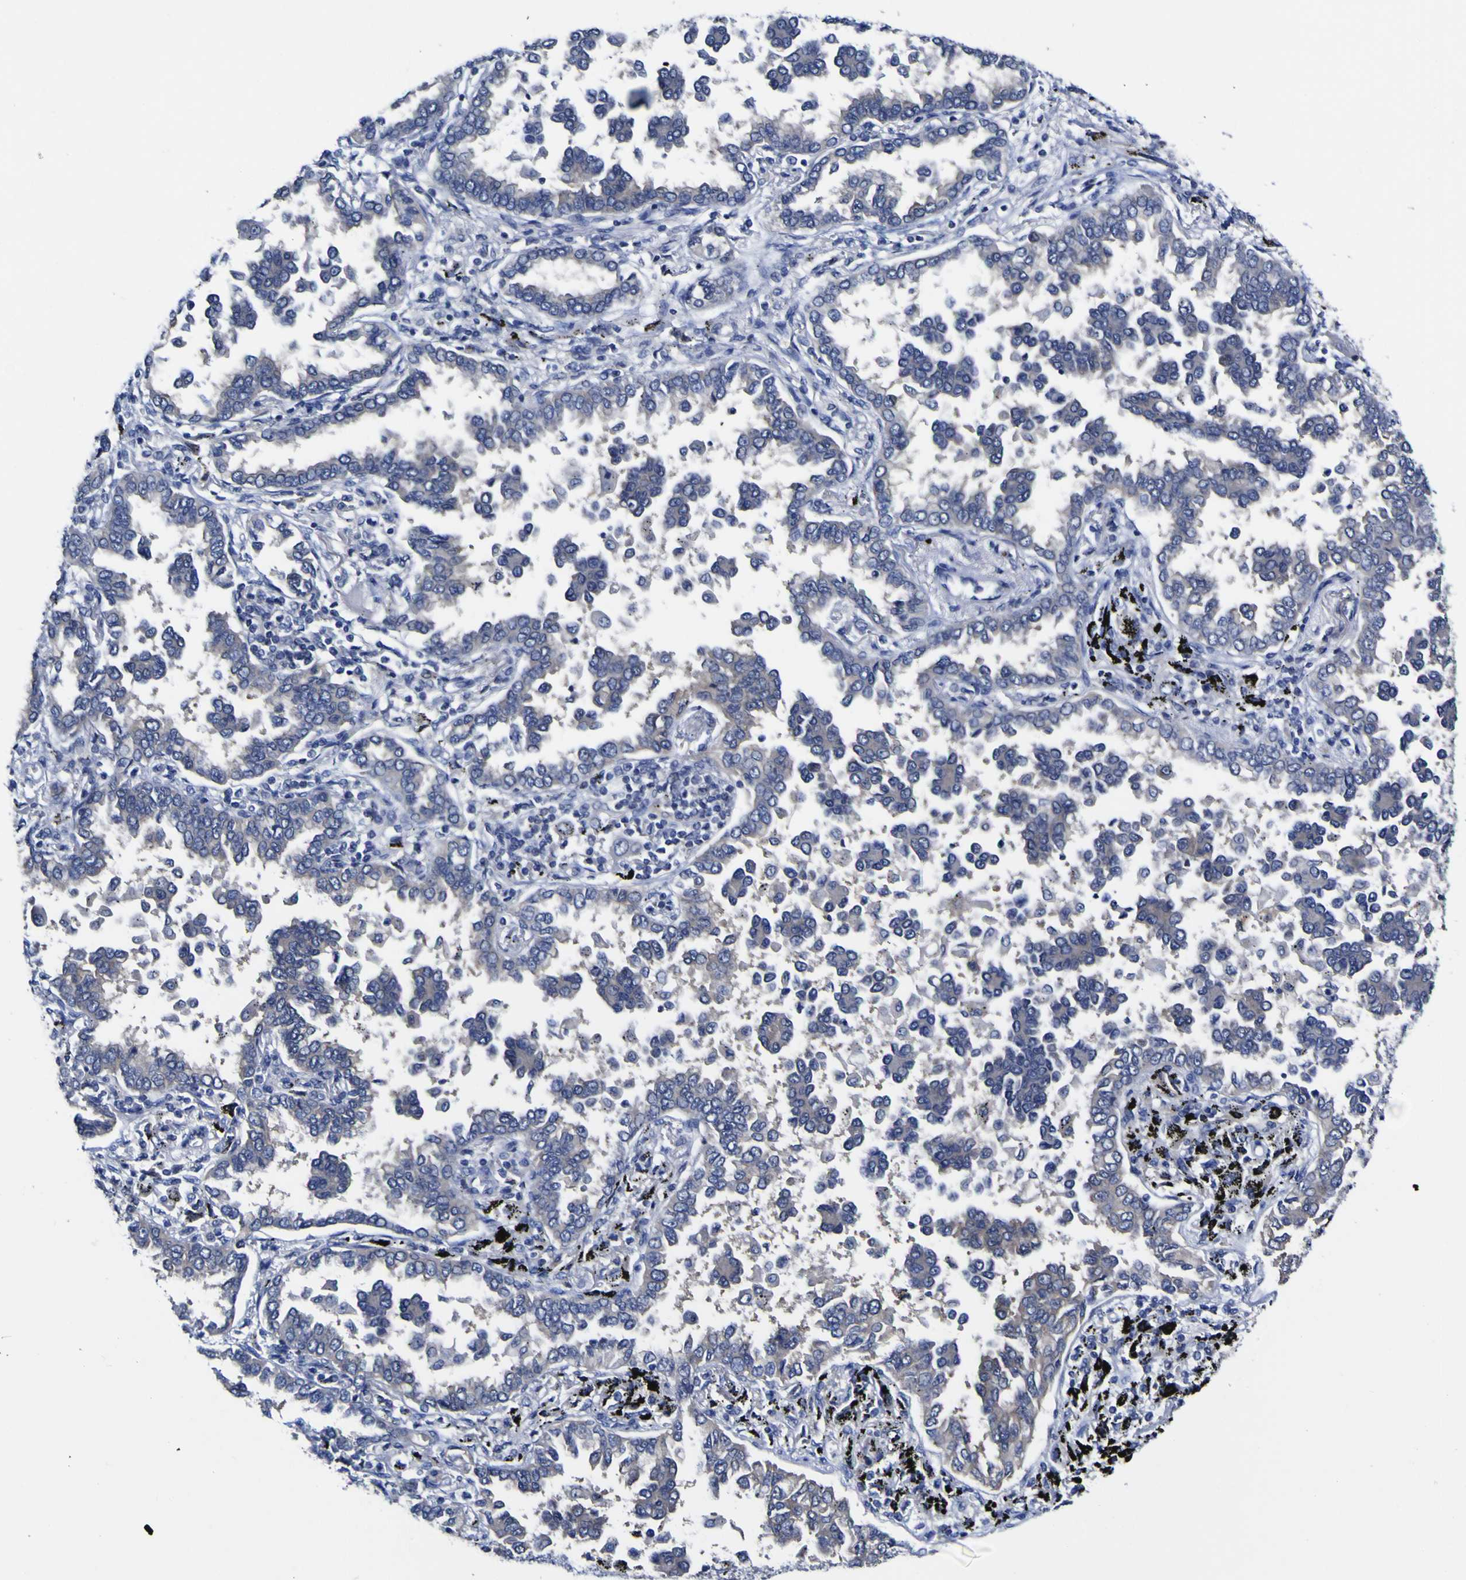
{"staining": {"intensity": "negative", "quantity": "none", "location": "none"}, "tissue": "lung cancer", "cell_type": "Tumor cells", "image_type": "cancer", "snomed": [{"axis": "morphology", "description": "Normal tissue, NOS"}, {"axis": "morphology", "description": "Adenocarcinoma, NOS"}, {"axis": "topography", "description": "Lung"}], "caption": "Immunohistochemistry image of human lung adenocarcinoma stained for a protein (brown), which shows no expression in tumor cells. Nuclei are stained in blue.", "gene": "CASP6", "patient": {"sex": "male", "age": 59}}